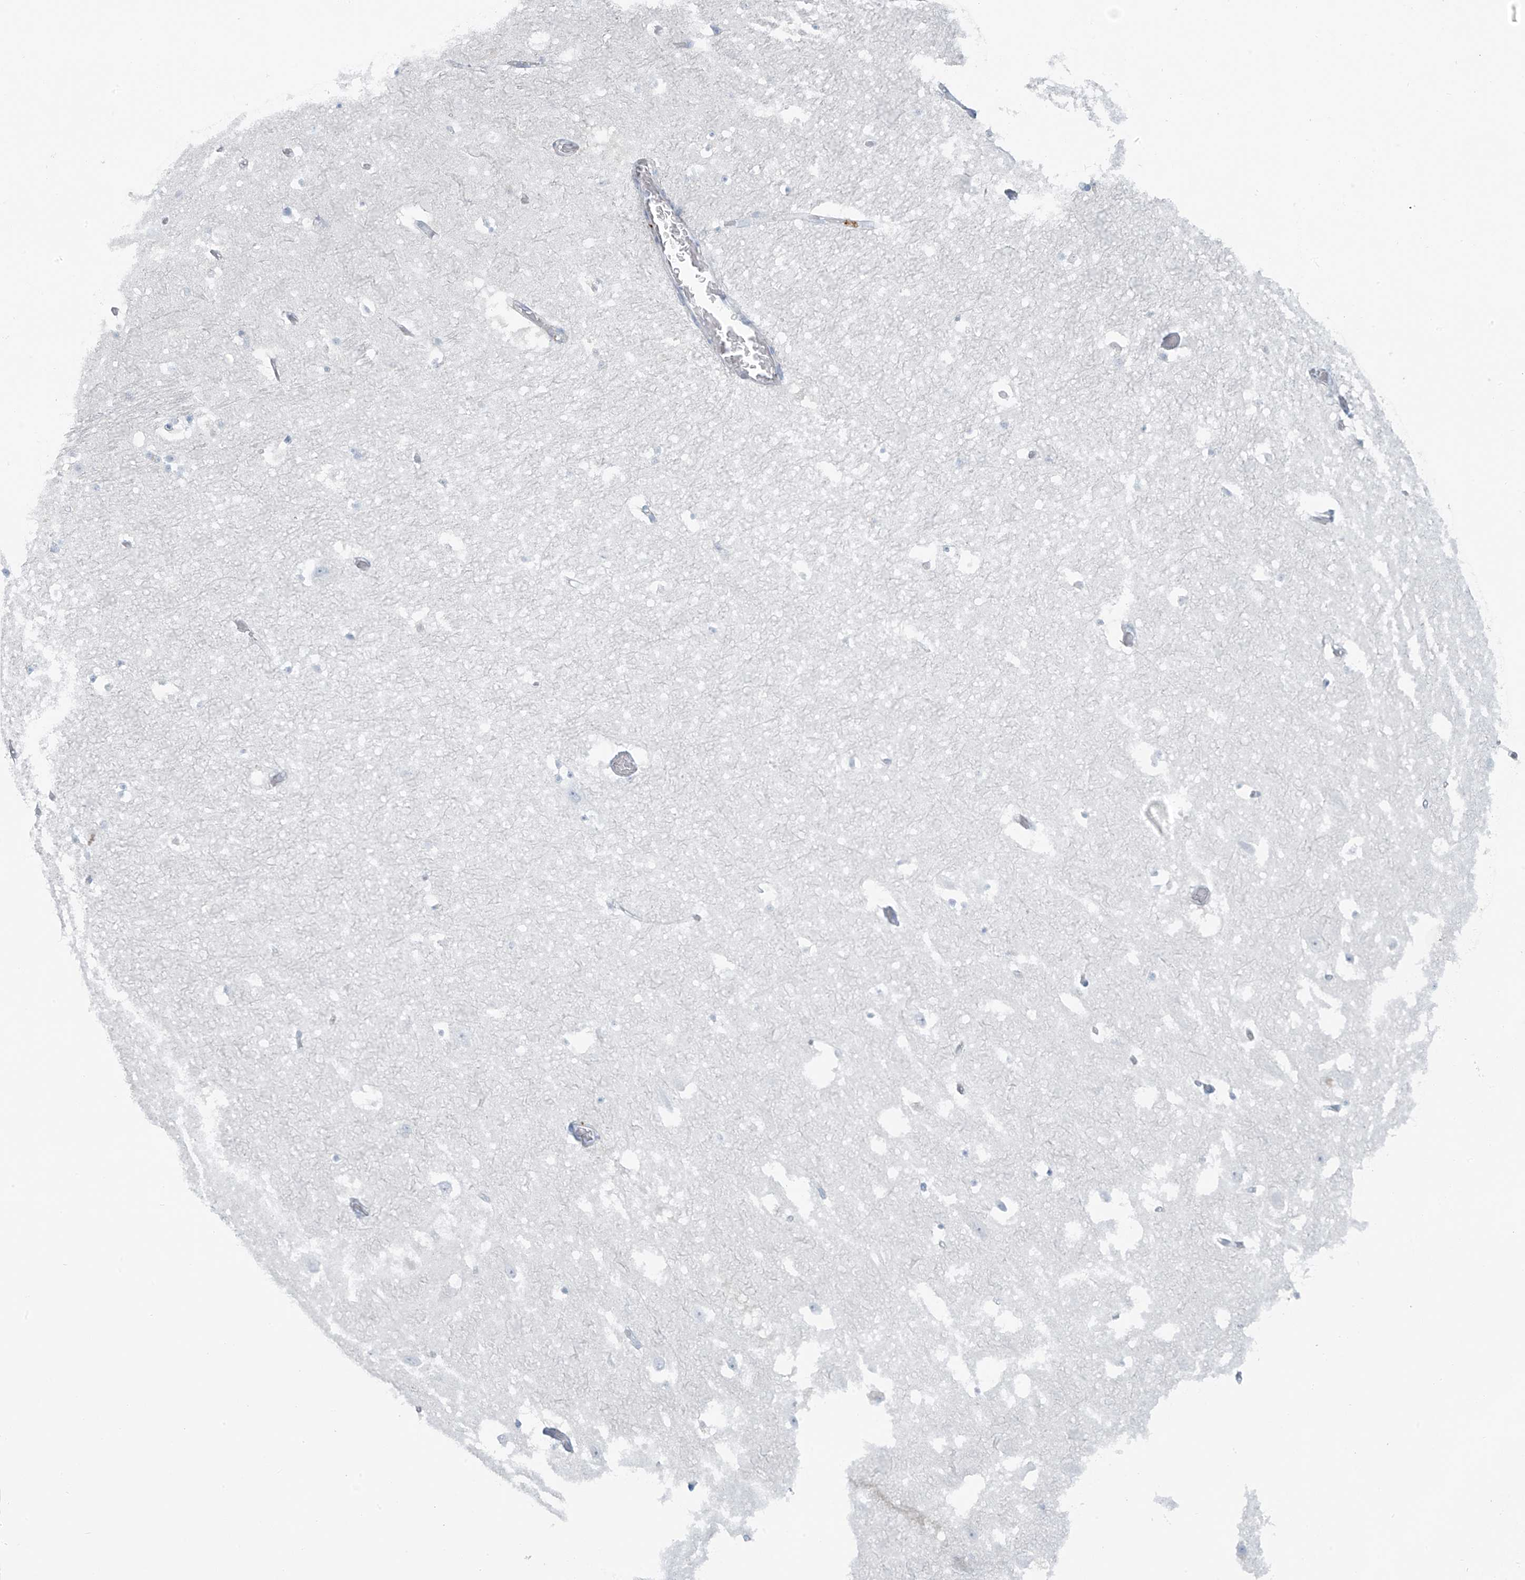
{"staining": {"intensity": "negative", "quantity": "none", "location": "none"}, "tissue": "hippocampus", "cell_type": "Glial cells", "image_type": "normal", "snomed": [{"axis": "morphology", "description": "Normal tissue, NOS"}, {"axis": "topography", "description": "Hippocampus"}], "caption": "This is an immunohistochemistry (IHC) micrograph of normal human hippocampus. There is no expression in glial cells.", "gene": "SLC25A43", "patient": {"sex": "female", "age": 52}}